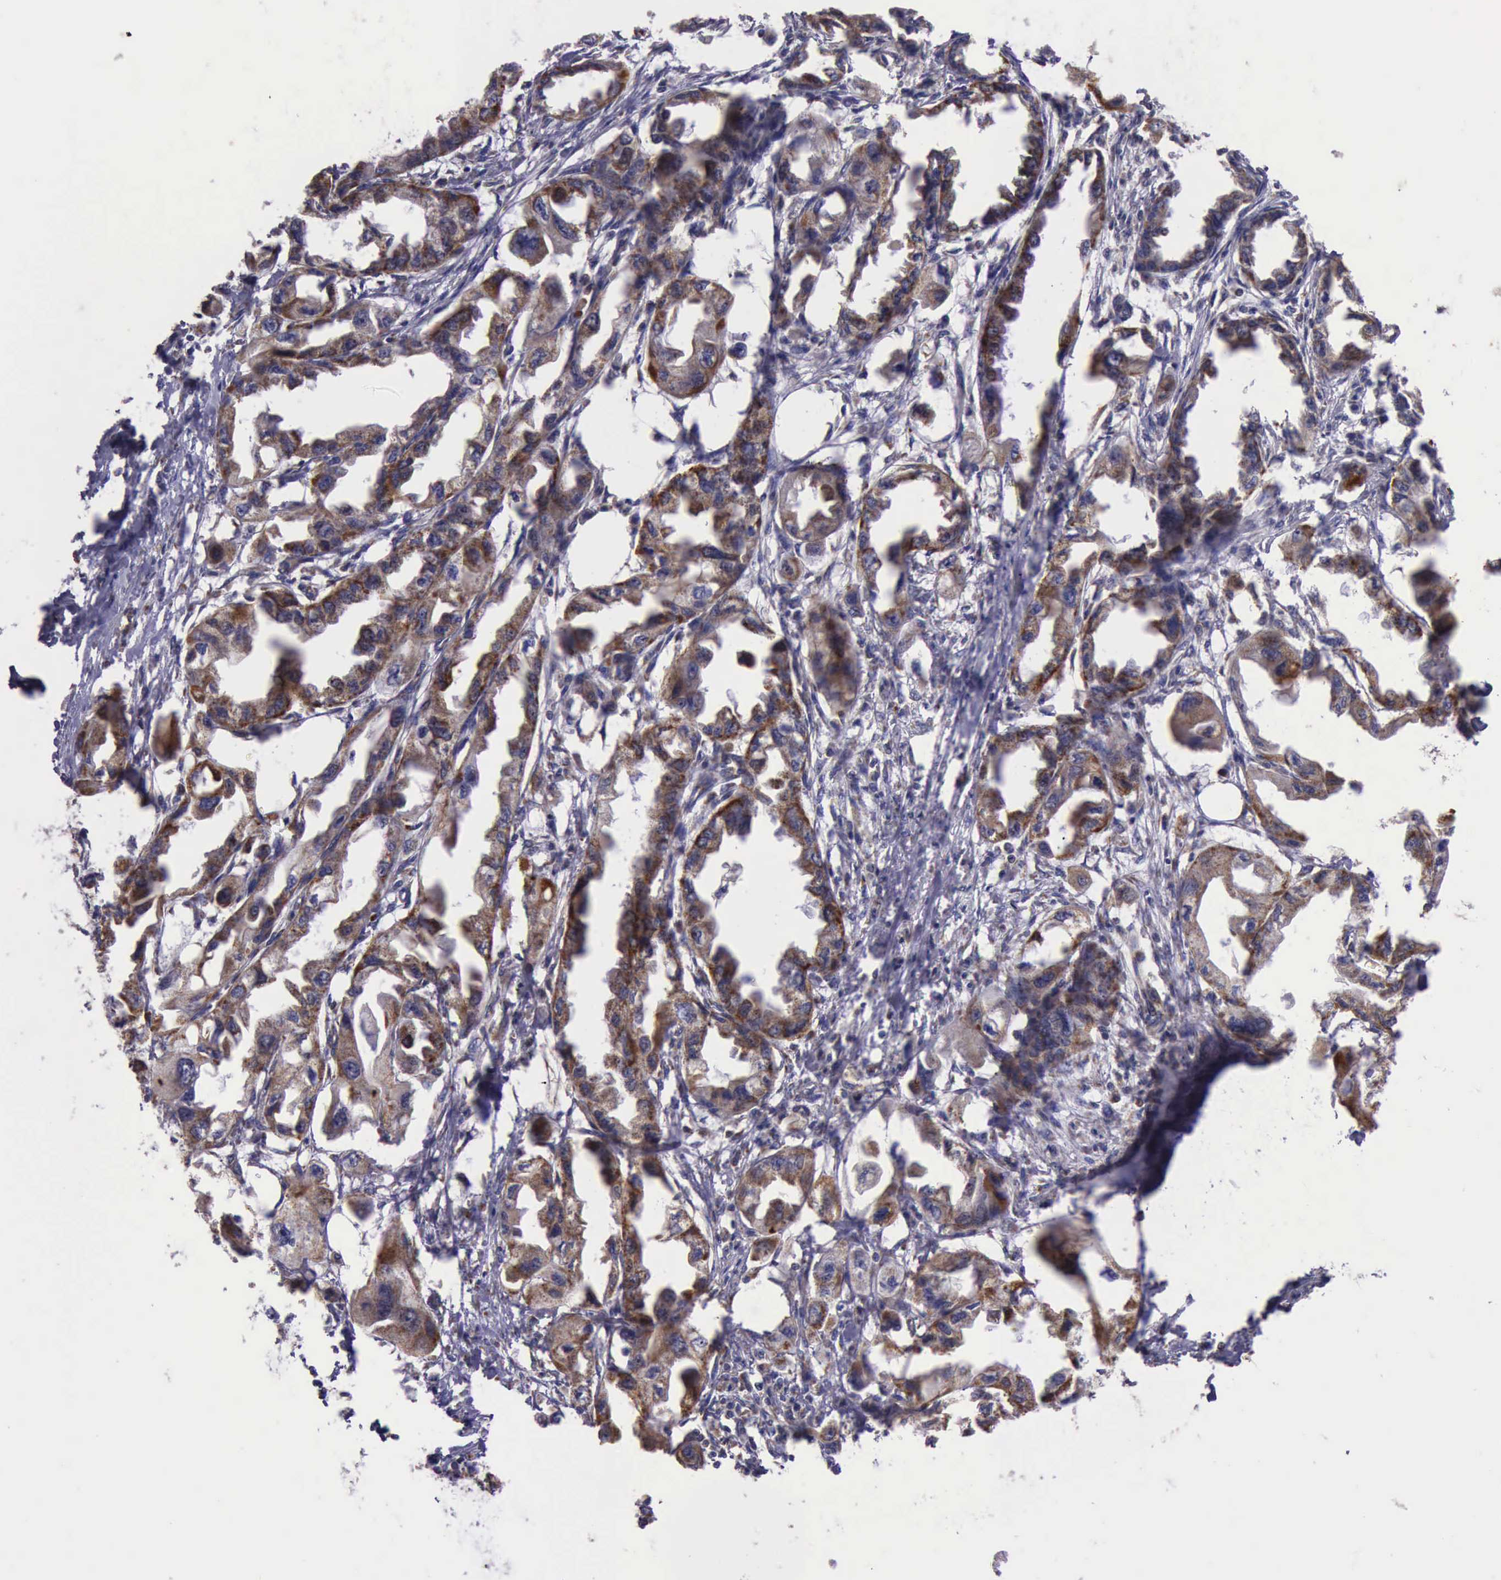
{"staining": {"intensity": "moderate", "quantity": ">75%", "location": "cytoplasmic/membranous"}, "tissue": "endometrial cancer", "cell_type": "Tumor cells", "image_type": "cancer", "snomed": [{"axis": "morphology", "description": "Adenocarcinoma, NOS"}, {"axis": "topography", "description": "Endometrium"}], "caption": "Endometrial cancer stained with immunohistochemistry (IHC) displays moderate cytoplasmic/membranous expression in approximately >75% of tumor cells. (DAB (3,3'-diaminobenzidine) = brown stain, brightfield microscopy at high magnification).", "gene": "TXN2", "patient": {"sex": "female", "age": 67}}